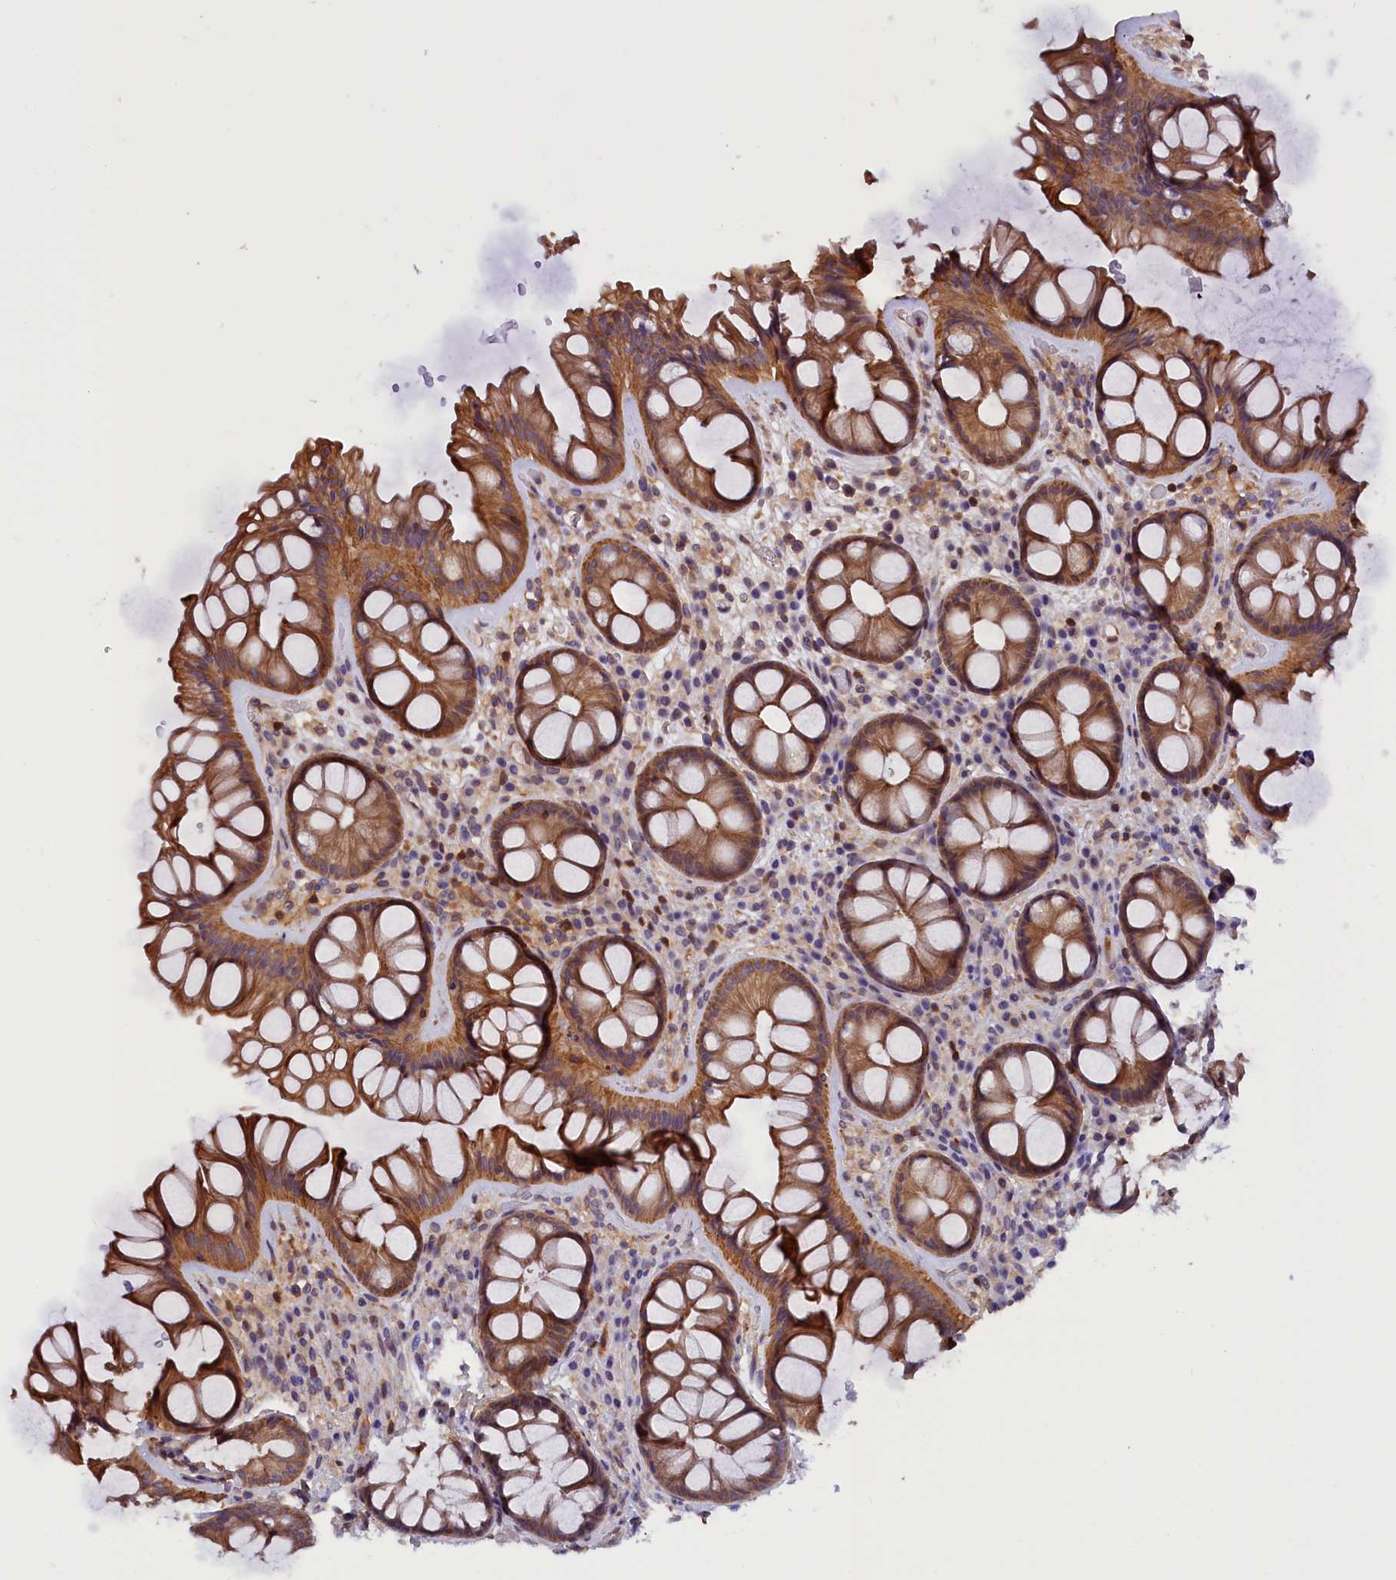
{"staining": {"intensity": "moderate", "quantity": ">75%", "location": "cytoplasmic/membranous"}, "tissue": "rectum", "cell_type": "Glandular cells", "image_type": "normal", "snomed": [{"axis": "morphology", "description": "Normal tissue, NOS"}, {"axis": "topography", "description": "Rectum"}], "caption": "Immunohistochemical staining of normal rectum shows medium levels of moderate cytoplasmic/membranous staining in about >75% of glandular cells. The staining was performed using DAB to visualize the protein expression in brown, while the nuclei were stained in blue with hematoxylin (Magnification: 20x).", "gene": "TBCB", "patient": {"sex": "male", "age": 74}}